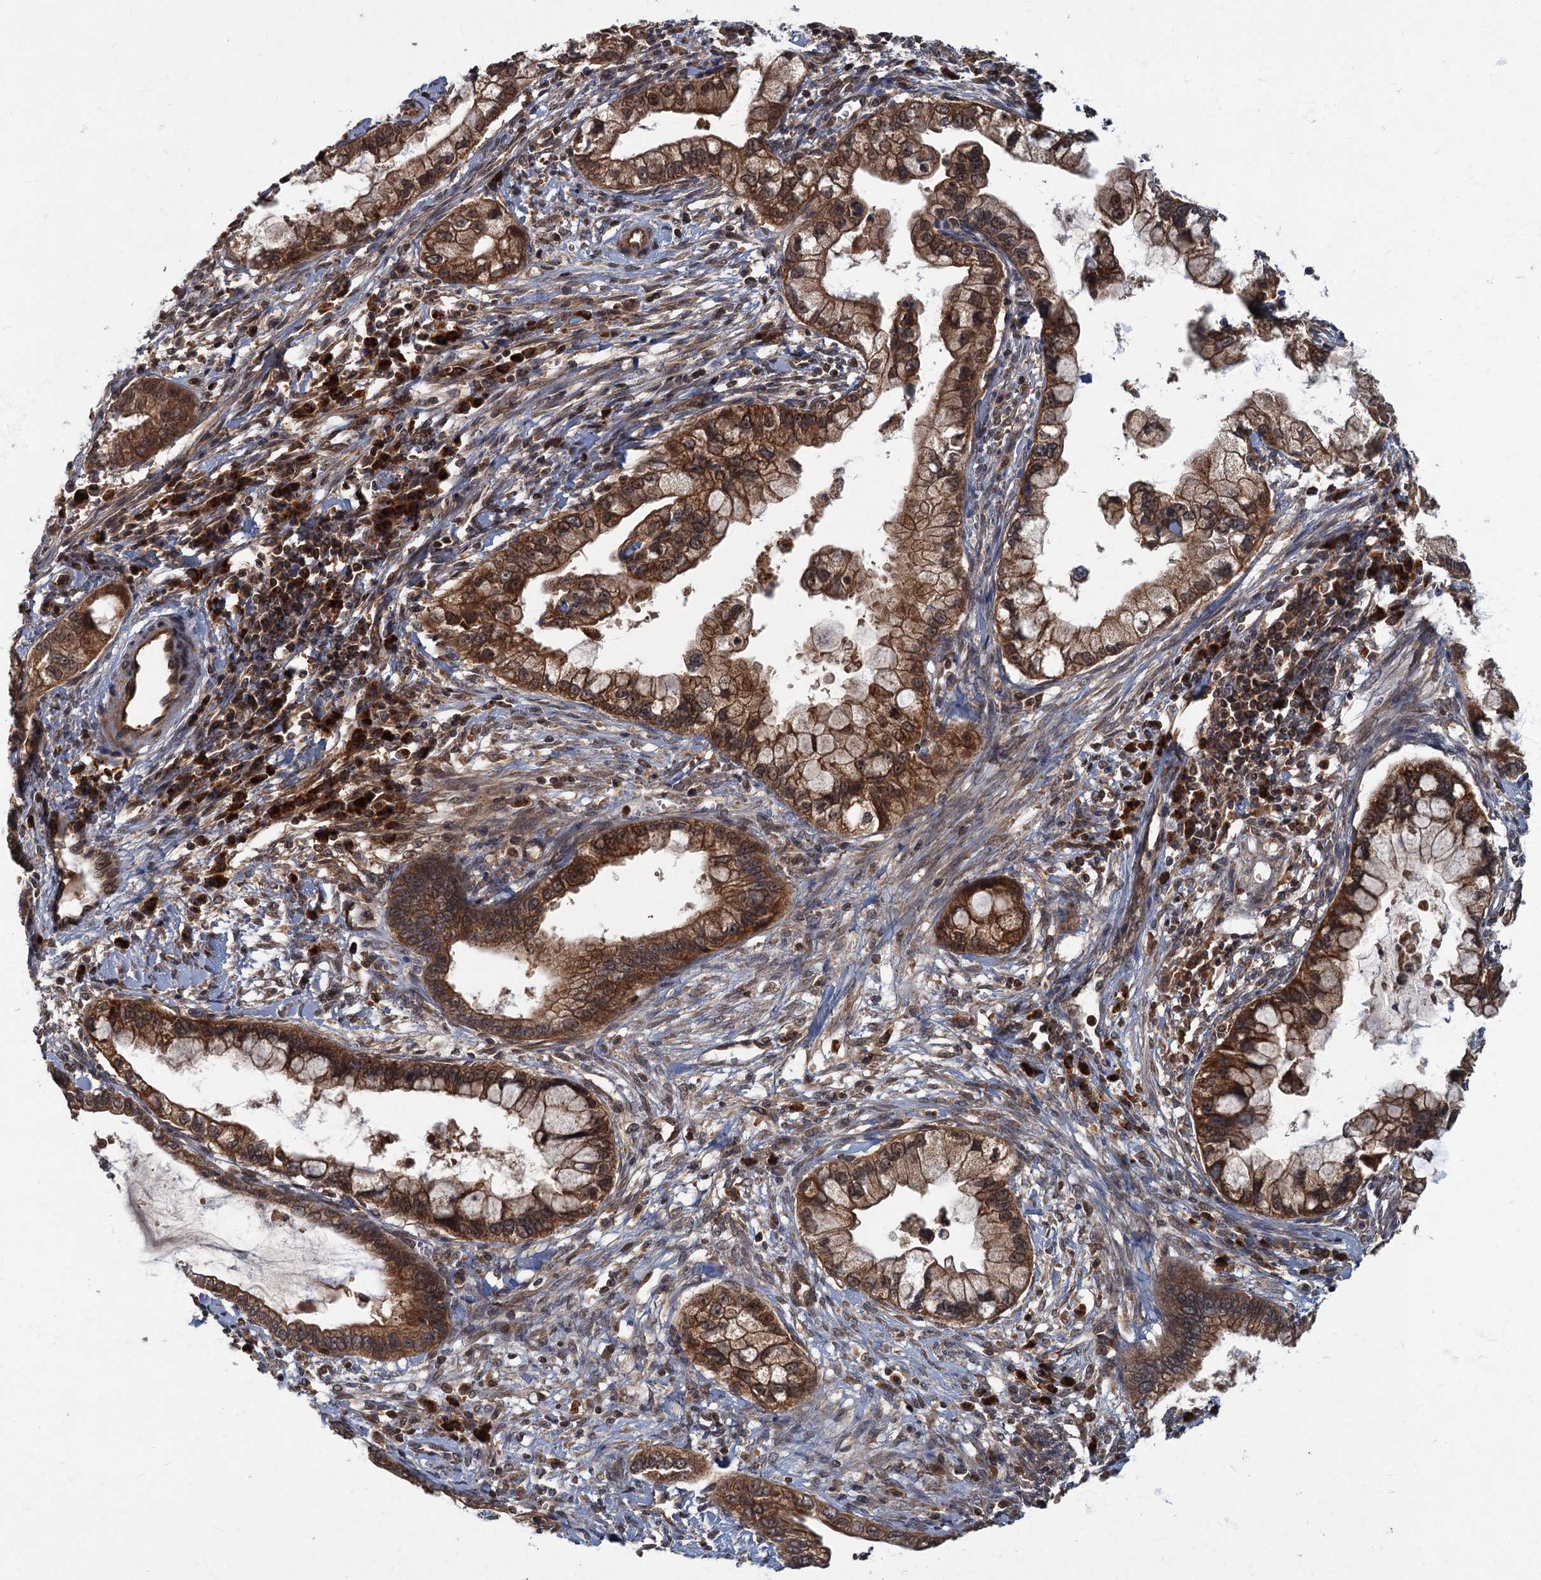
{"staining": {"intensity": "strong", "quantity": ">75%", "location": "cytoplasmic/membranous,nuclear"}, "tissue": "cervical cancer", "cell_type": "Tumor cells", "image_type": "cancer", "snomed": [{"axis": "morphology", "description": "Adenocarcinoma, NOS"}, {"axis": "topography", "description": "Cervix"}], "caption": "The micrograph exhibits immunohistochemical staining of cervical adenocarcinoma. There is strong cytoplasmic/membranous and nuclear positivity is seen in about >75% of tumor cells.", "gene": "SLC11A2", "patient": {"sex": "female", "age": 44}}